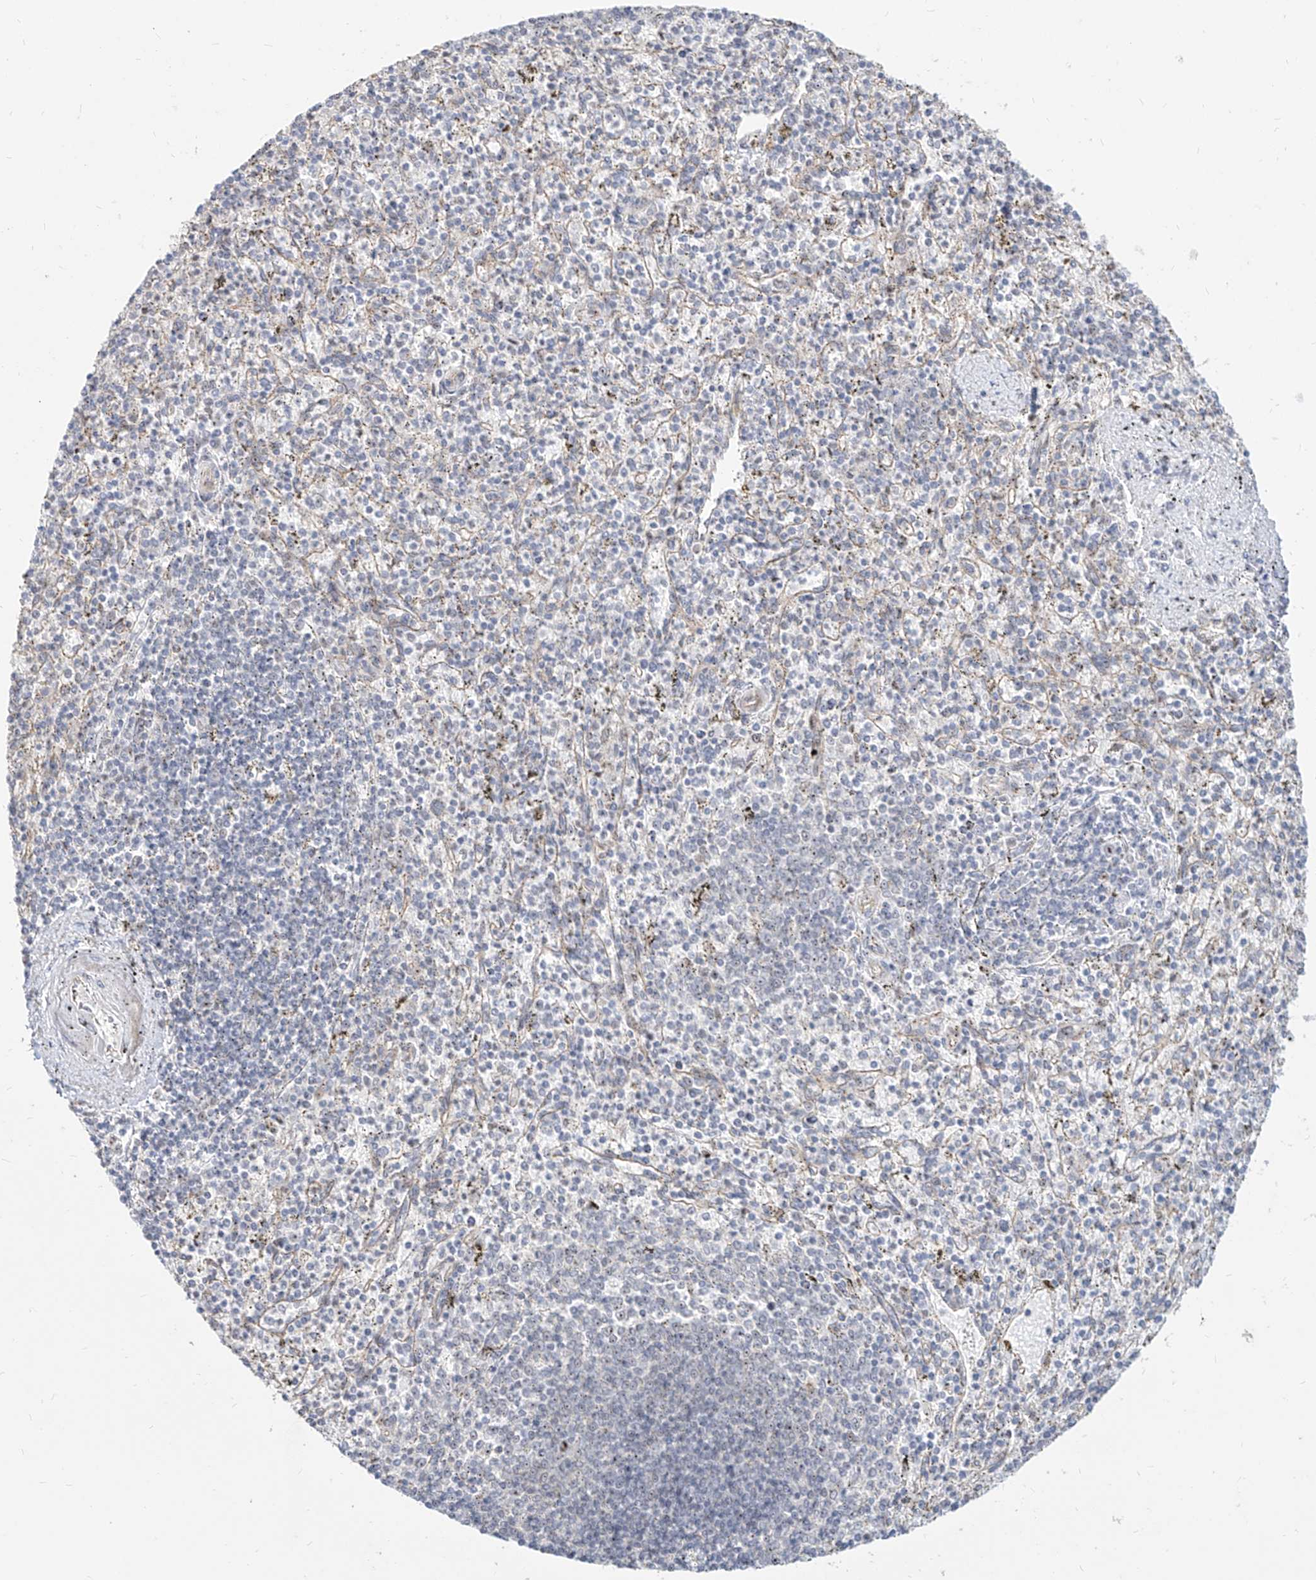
{"staining": {"intensity": "weak", "quantity": "<25%", "location": "nuclear"}, "tissue": "spleen", "cell_type": "Cells in red pulp", "image_type": "normal", "snomed": [{"axis": "morphology", "description": "Normal tissue, NOS"}, {"axis": "topography", "description": "Spleen"}], "caption": "There is no significant positivity in cells in red pulp of spleen. (DAB (3,3'-diaminobenzidine) immunohistochemistry with hematoxylin counter stain).", "gene": "ZNF710", "patient": {"sex": "male", "age": 72}}